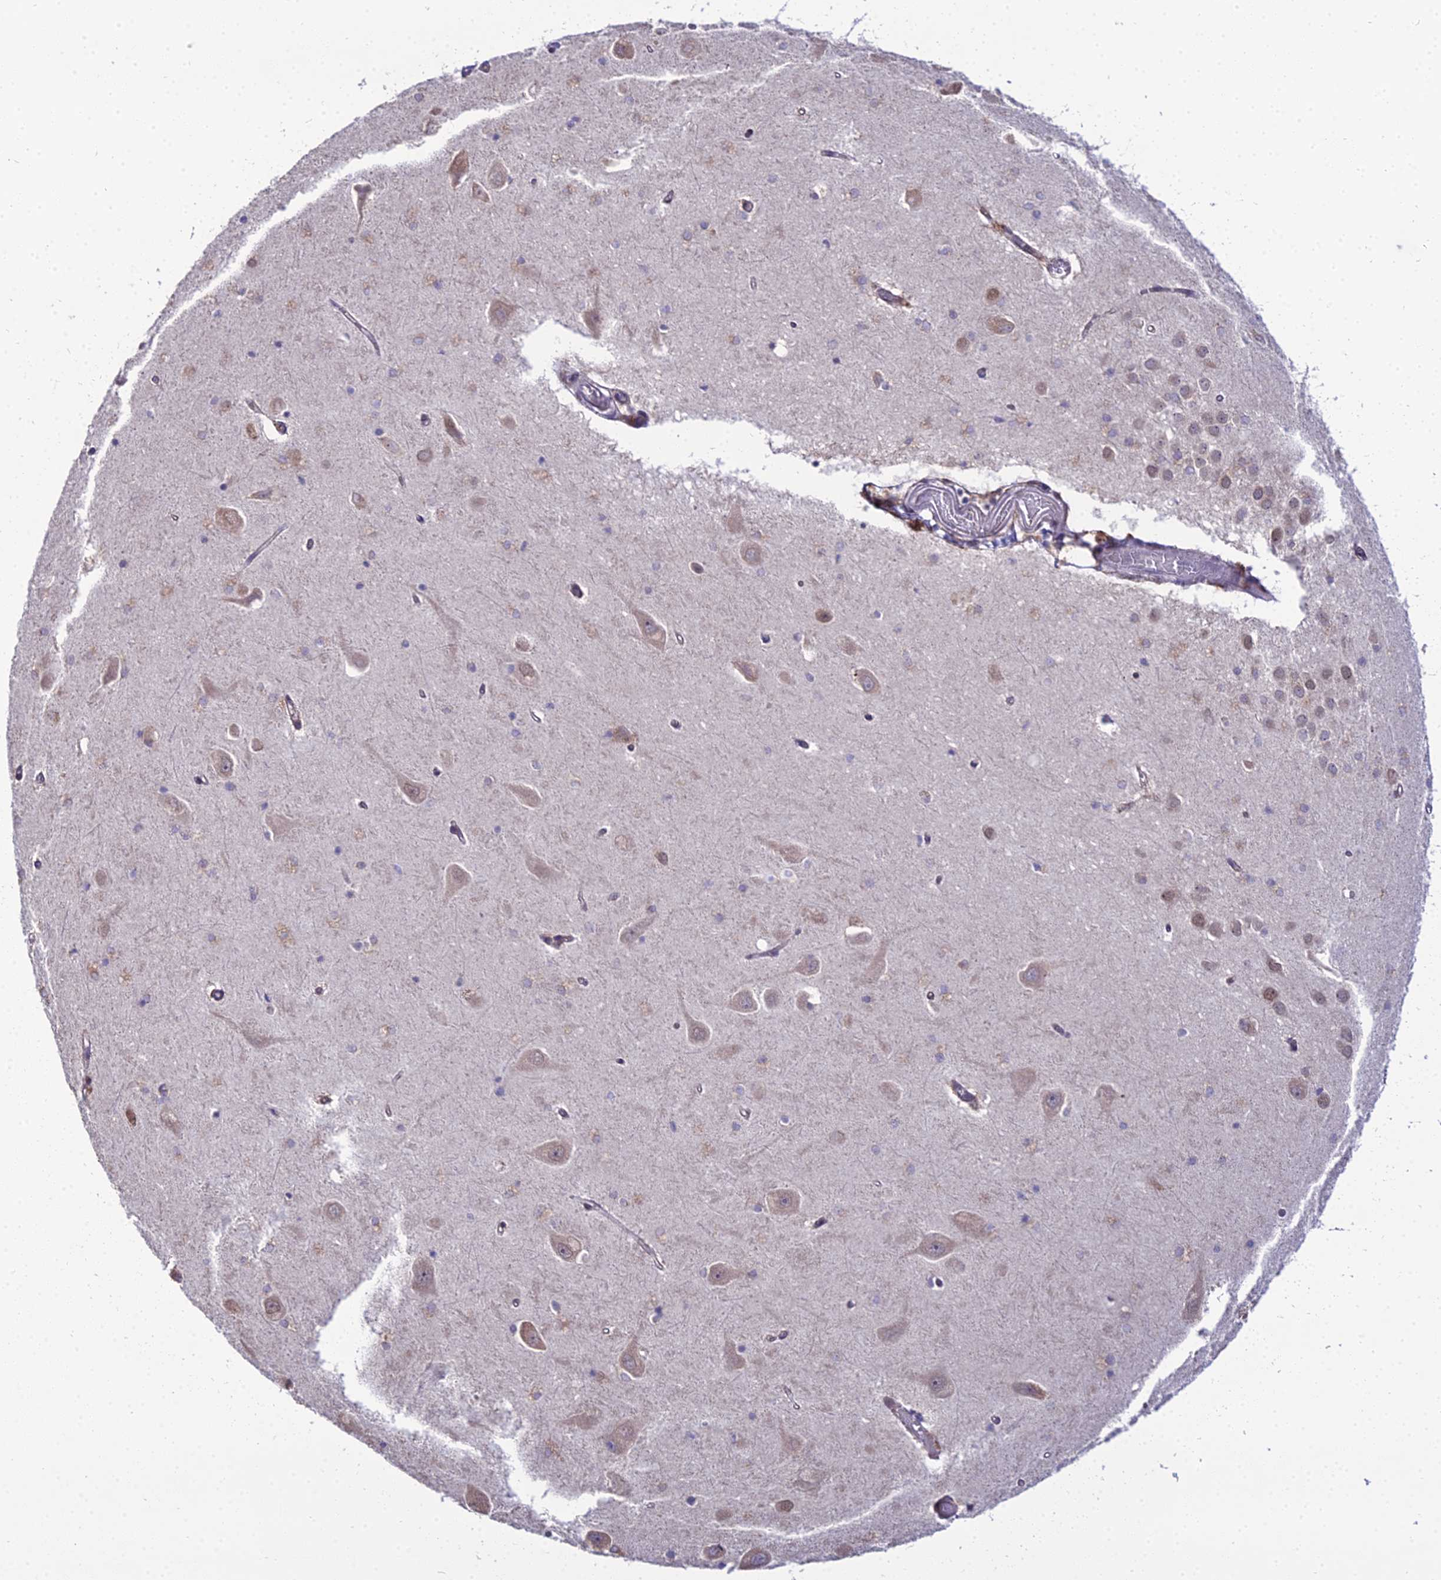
{"staining": {"intensity": "weak", "quantity": "<25%", "location": "nuclear"}, "tissue": "hippocampus", "cell_type": "Glial cells", "image_type": "normal", "snomed": [{"axis": "morphology", "description": "Normal tissue, NOS"}, {"axis": "topography", "description": "Hippocampus"}], "caption": "Immunohistochemistry of unremarkable hippocampus demonstrates no positivity in glial cells.", "gene": "TROAP", "patient": {"sex": "male", "age": 45}}